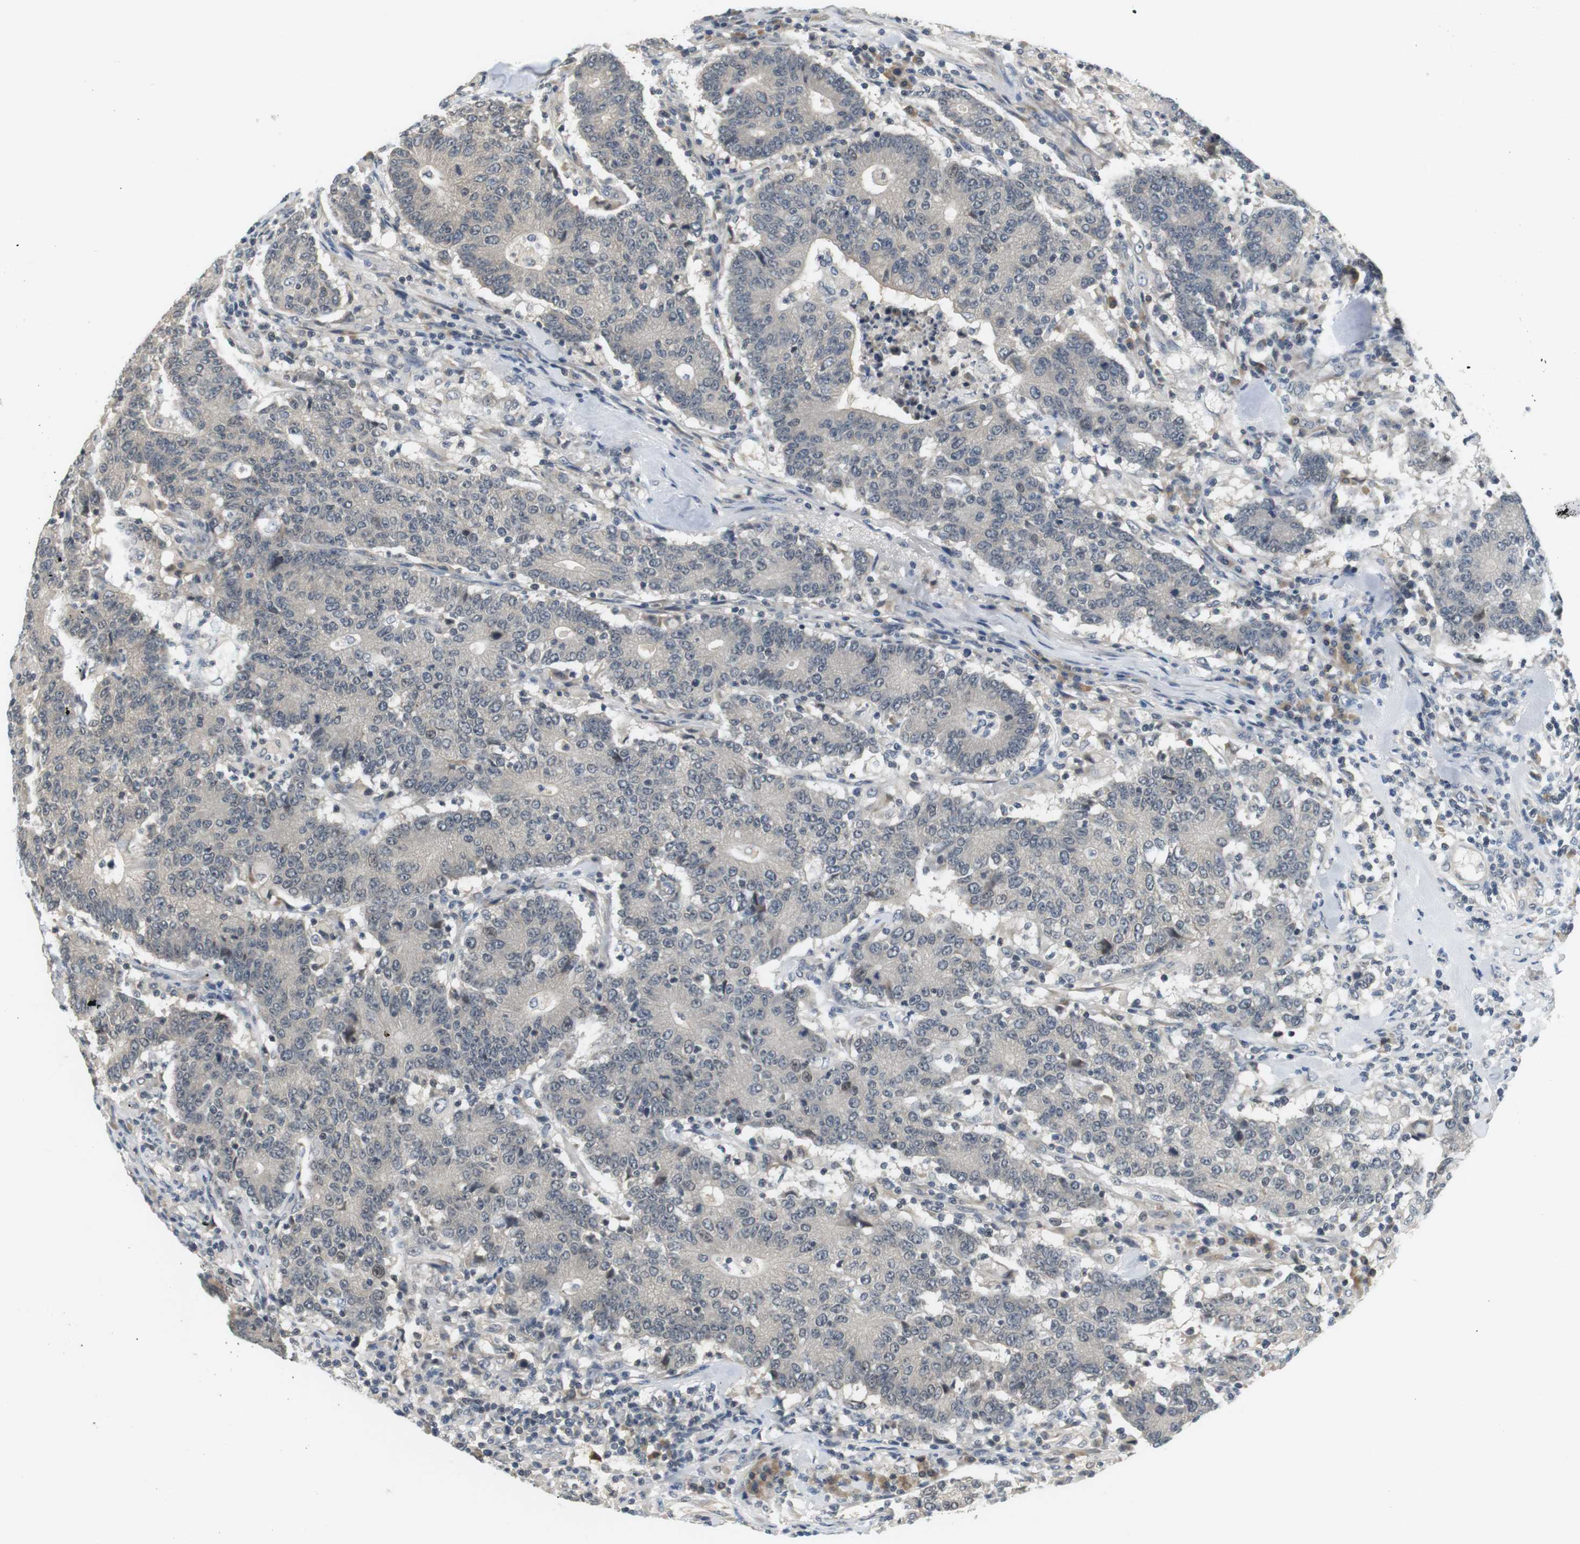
{"staining": {"intensity": "negative", "quantity": "none", "location": "none"}, "tissue": "colorectal cancer", "cell_type": "Tumor cells", "image_type": "cancer", "snomed": [{"axis": "morphology", "description": "Normal tissue, NOS"}, {"axis": "morphology", "description": "Adenocarcinoma, NOS"}, {"axis": "topography", "description": "Colon"}], "caption": "Immunohistochemistry (IHC) of human colorectal cancer (adenocarcinoma) demonstrates no staining in tumor cells.", "gene": "WNT7A", "patient": {"sex": "female", "age": 75}}